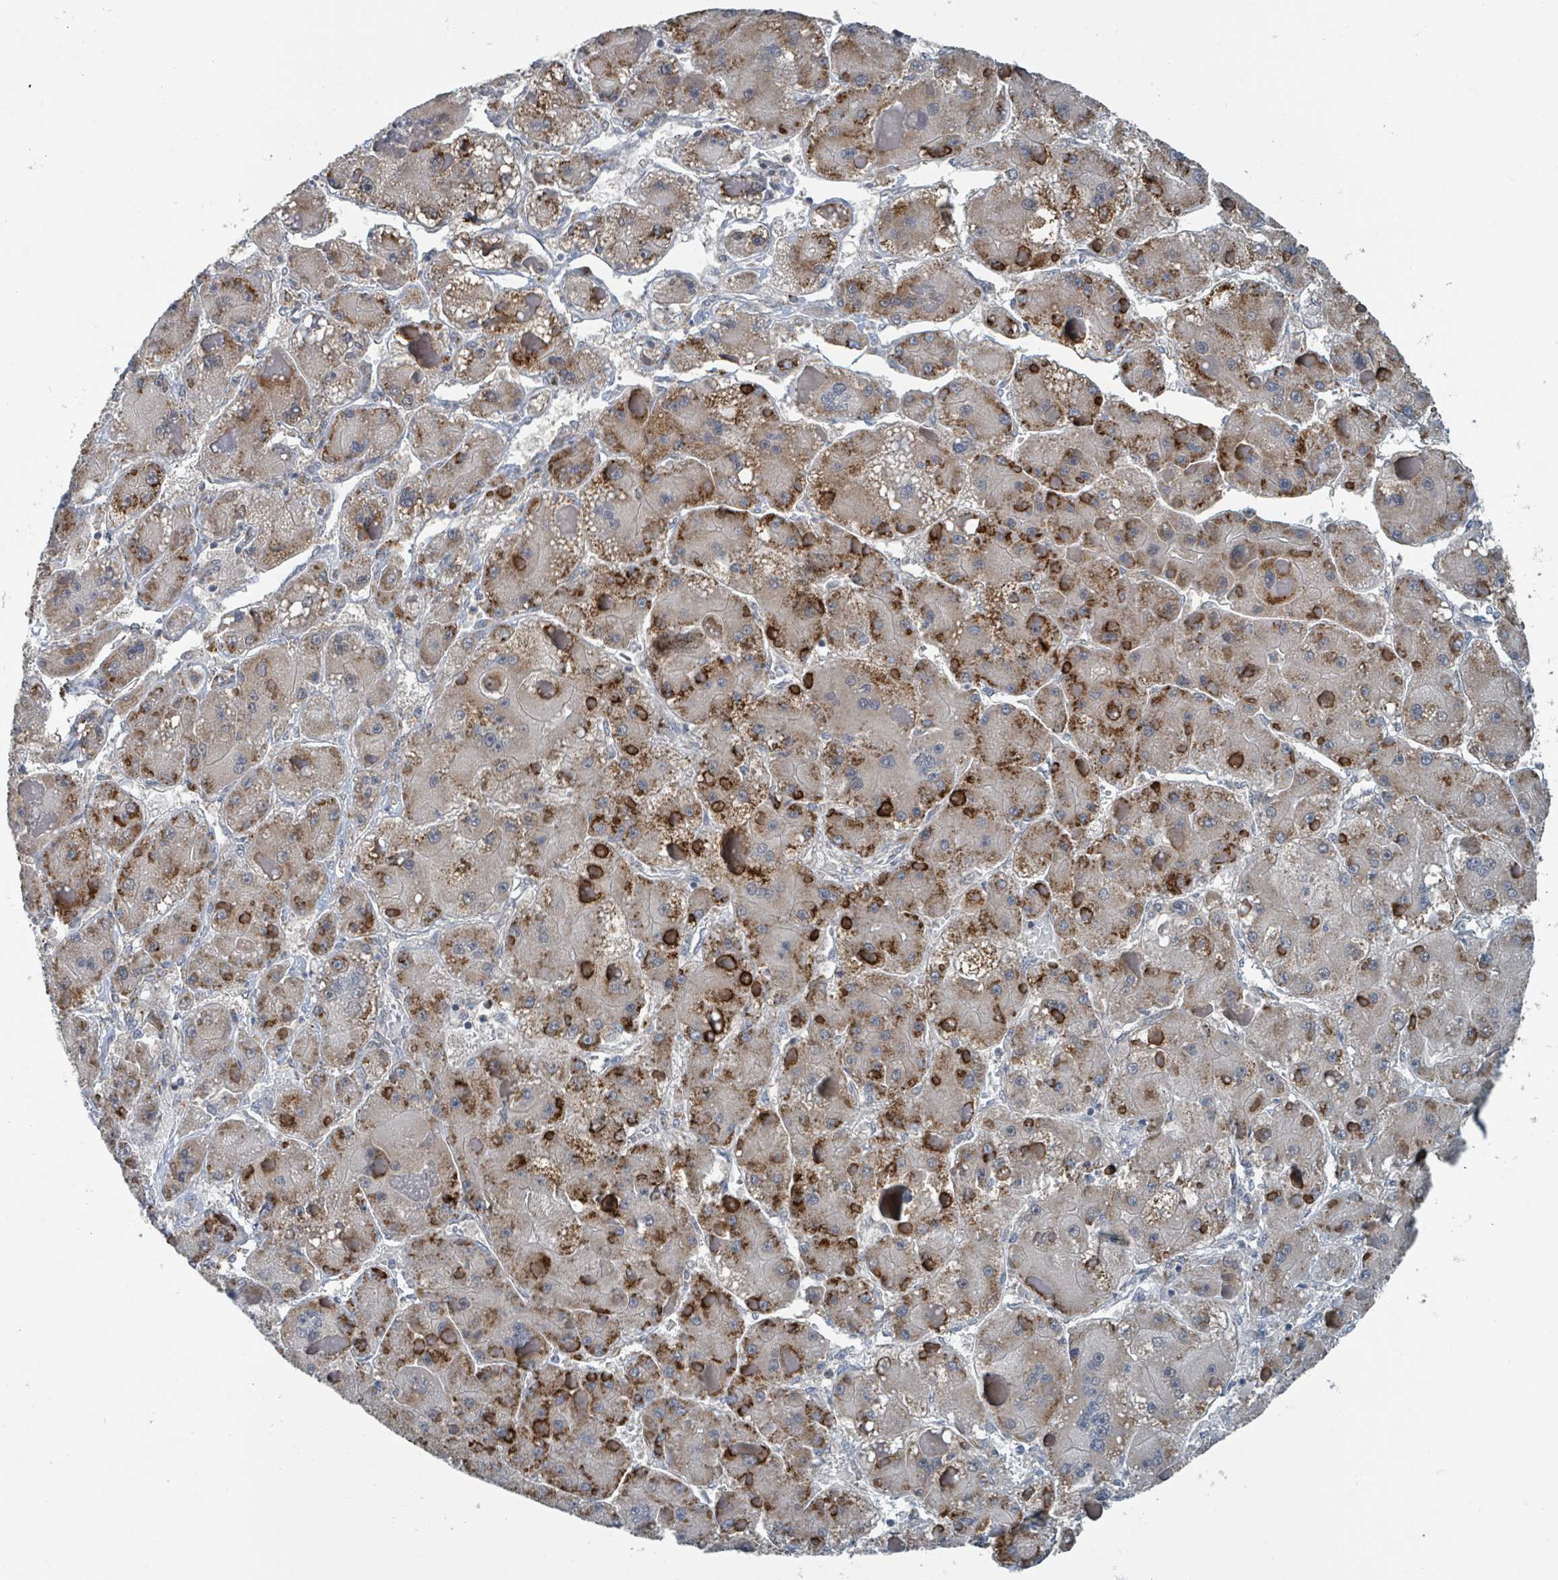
{"staining": {"intensity": "strong", "quantity": "25%-75%", "location": "cytoplasmic/membranous"}, "tissue": "liver cancer", "cell_type": "Tumor cells", "image_type": "cancer", "snomed": [{"axis": "morphology", "description": "Carcinoma, Hepatocellular, NOS"}, {"axis": "topography", "description": "Liver"}], "caption": "A photomicrograph of human liver hepatocellular carcinoma stained for a protein displays strong cytoplasmic/membranous brown staining in tumor cells. Ihc stains the protein in brown and the nuclei are stained blue.", "gene": "ACBD4", "patient": {"sex": "female", "age": 73}}